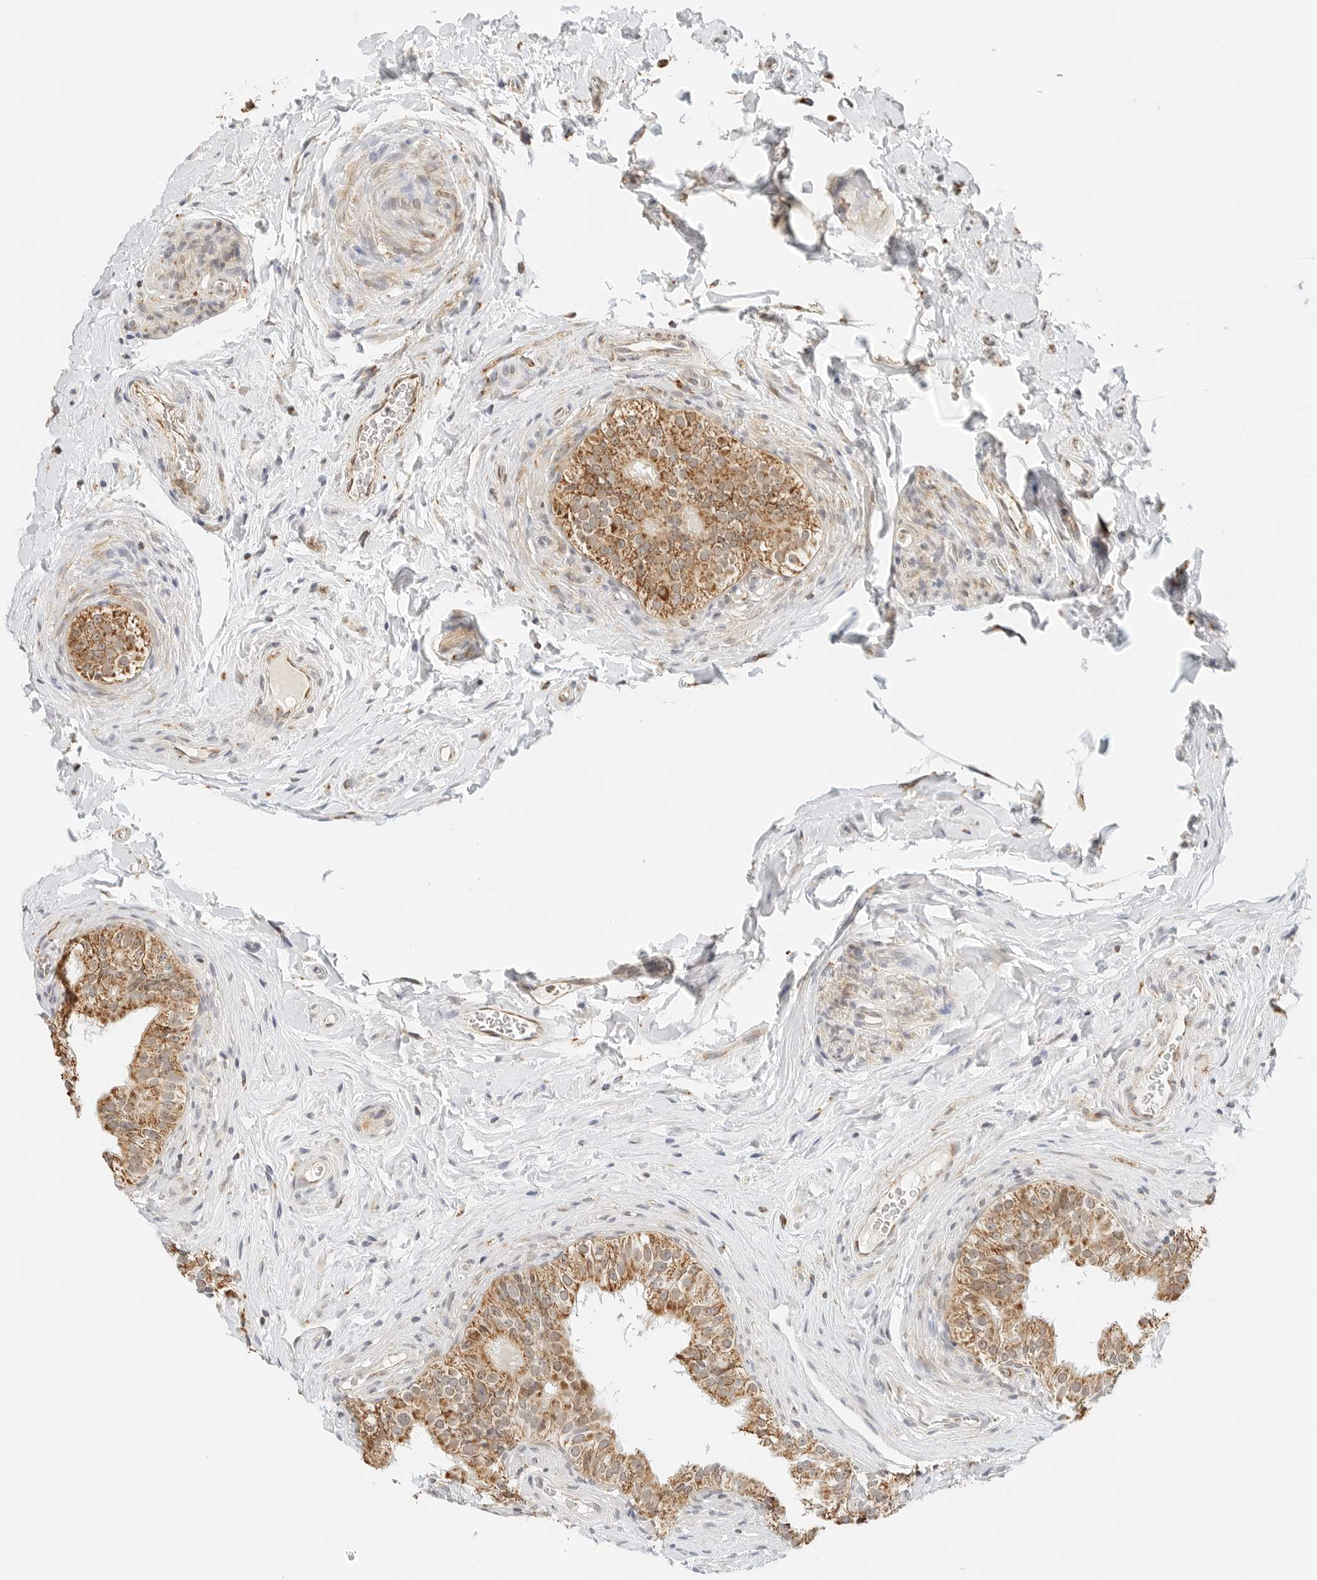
{"staining": {"intensity": "moderate", "quantity": ">75%", "location": "cytoplasmic/membranous"}, "tissue": "epididymis", "cell_type": "Glandular cells", "image_type": "normal", "snomed": [{"axis": "morphology", "description": "Normal tissue, NOS"}, {"axis": "topography", "description": "Epididymis"}], "caption": "This image shows IHC staining of benign human epididymis, with medium moderate cytoplasmic/membranous positivity in approximately >75% of glandular cells.", "gene": "ATL1", "patient": {"sex": "male", "age": 49}}